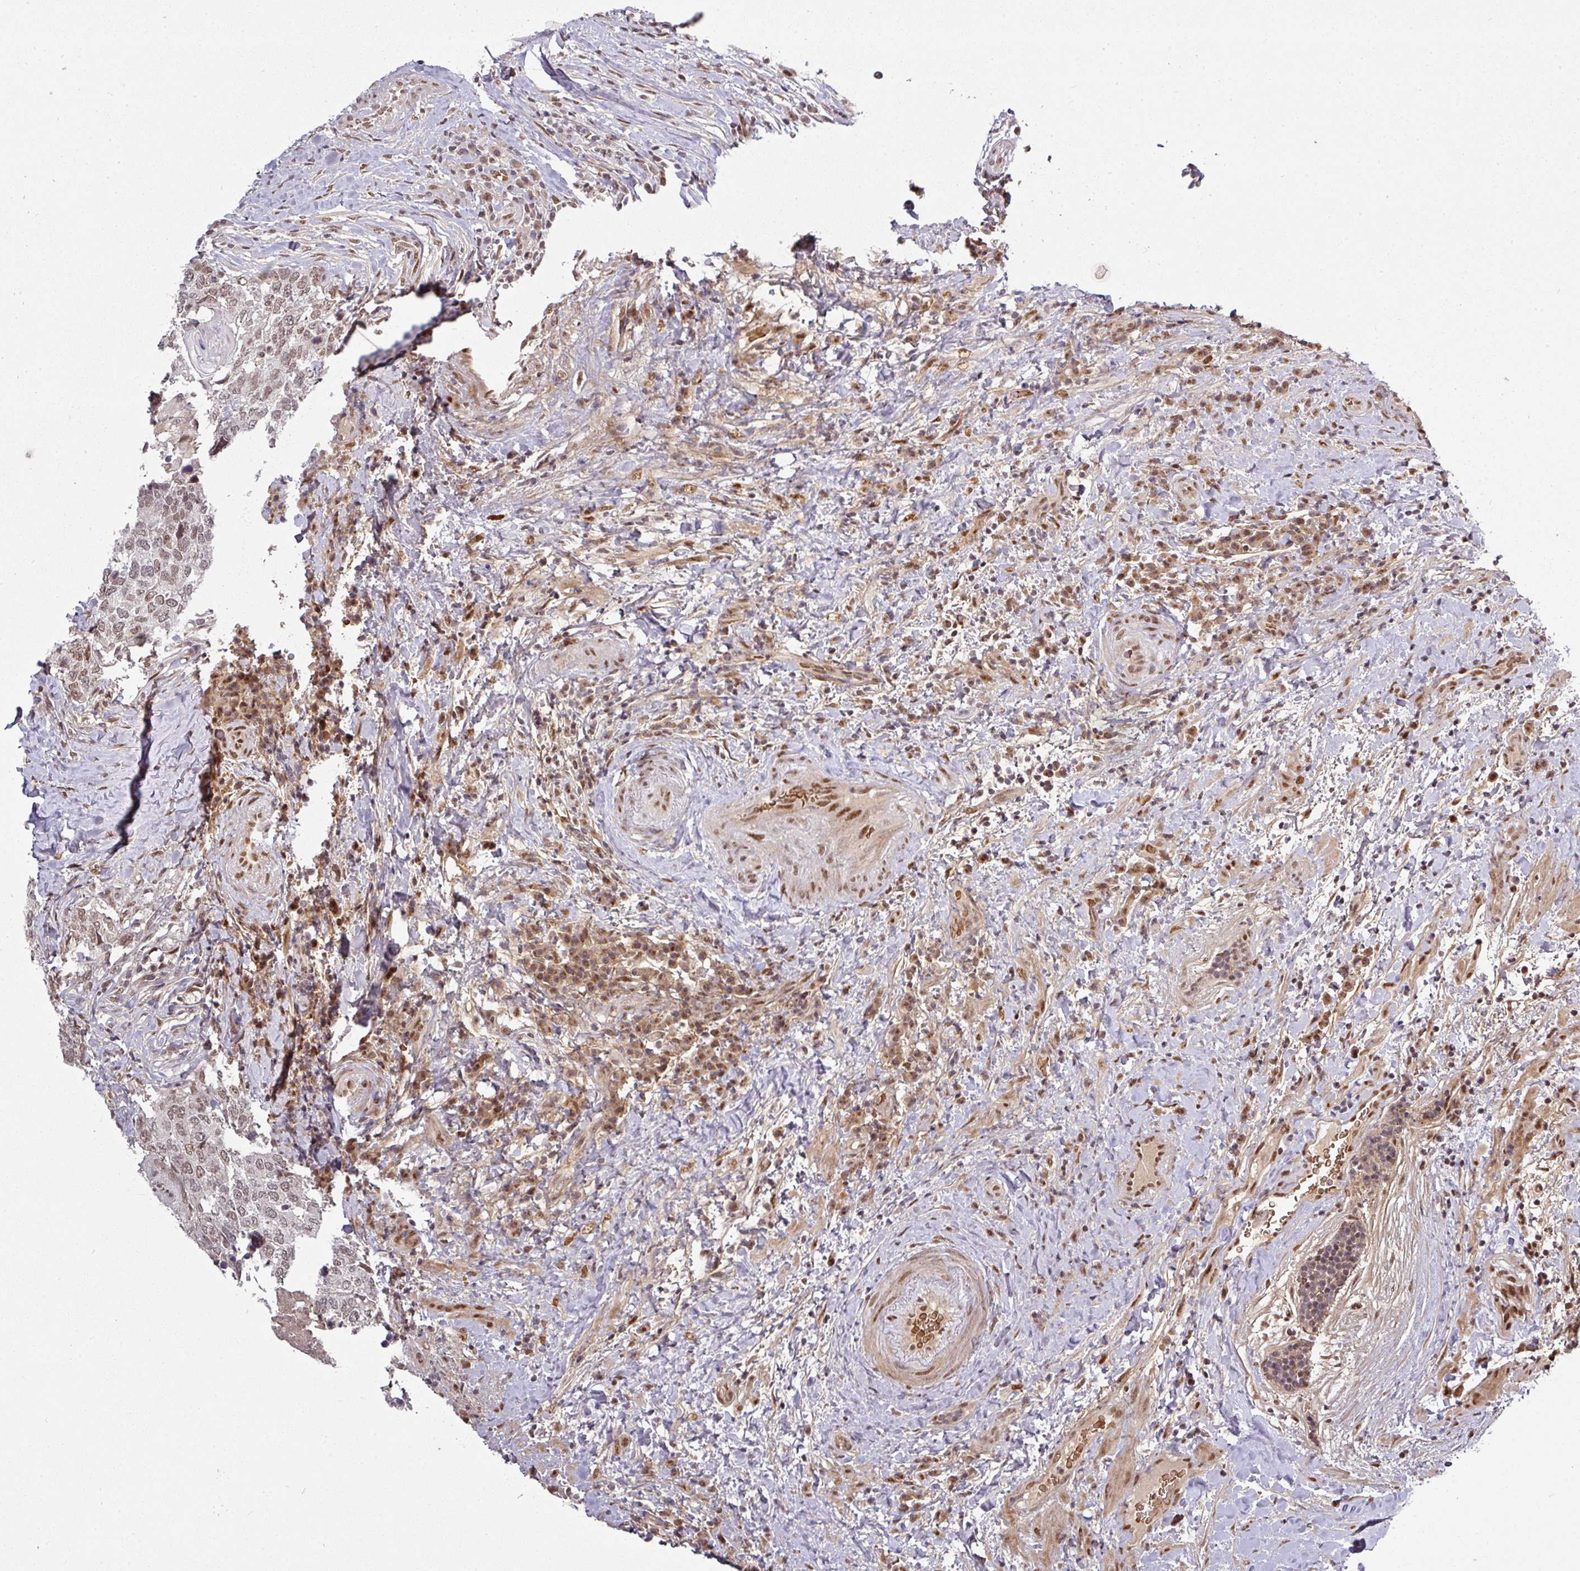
{"staining": {"intensity": "weak", "quantity": ">75%", "location": "nuclear"}, "tissue": "head and neck cancer", "cell_type": "Tumor cells", "image_type": "cancer", "snomed": [{"axis": "morphology", "description": "Squamous cell carcinoma, NOS"}, {"axis": "morphology", "description": "Squamous cell carcinoma, metastatic, NOS"}, {"axis": "topography", "description": "Lymph node"}, {"axis": "topography", "description": "Head-Neck"}], "caption": "High-power microscopy captured an immunohistochemistry (IHC) histopathology image of squamous cell carcinoma (head and neck), revealing weak nuclear staining in about >75% of tumor cells. The staining was performed using DAB (3,3'-diaminobenzidine) to visualize the protein expression in brown, while the nuclei were stained in blue with hematoxylin (Magnification: 20x).", "gene": "CIC", "patient": {"sex": "male", "age": 62}}